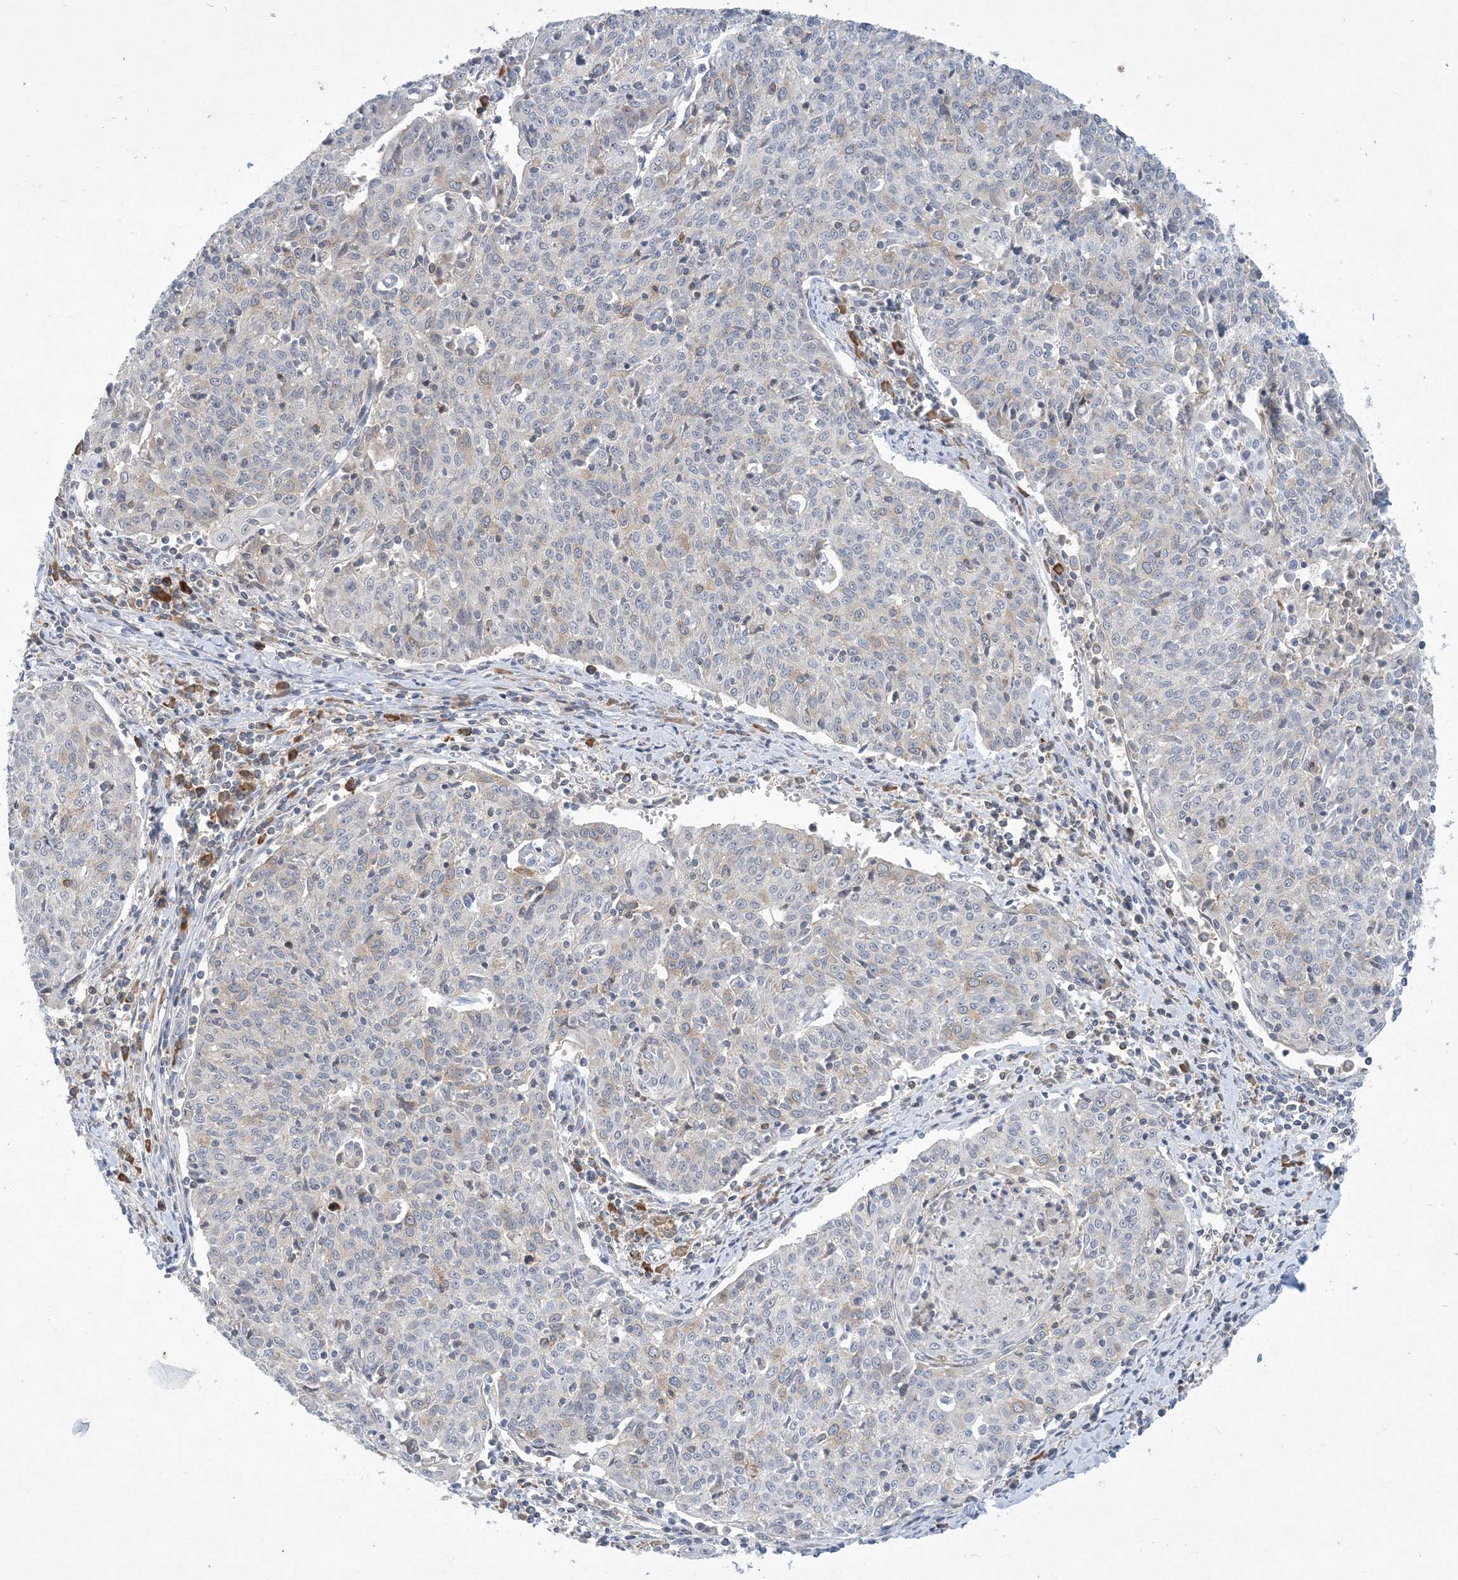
{"staining": {"intensity": "negative", "quantity": "none", "location": "none"}, "tissue": "cervical cancer", "cell_type": "Tumor cells", "image_type": "cancer", "snomed": [{"axis": "morphology", "description": "Squamous cell carcinoma, NOS"}, {"axis": "topography", "description": "Cervix"}], "caption": "DAB immunohistochemical staining of human squamous cell carcinoma (cervical) displays no significant staining in tumor cells. Brightfield microscopy of immunohistochemistry (IHC) stained with DAB (brown) and hematoxylin (blue), captured at high magnification.", "gene": "AOC1", "patient": {"sex": "female", "age": 48}}